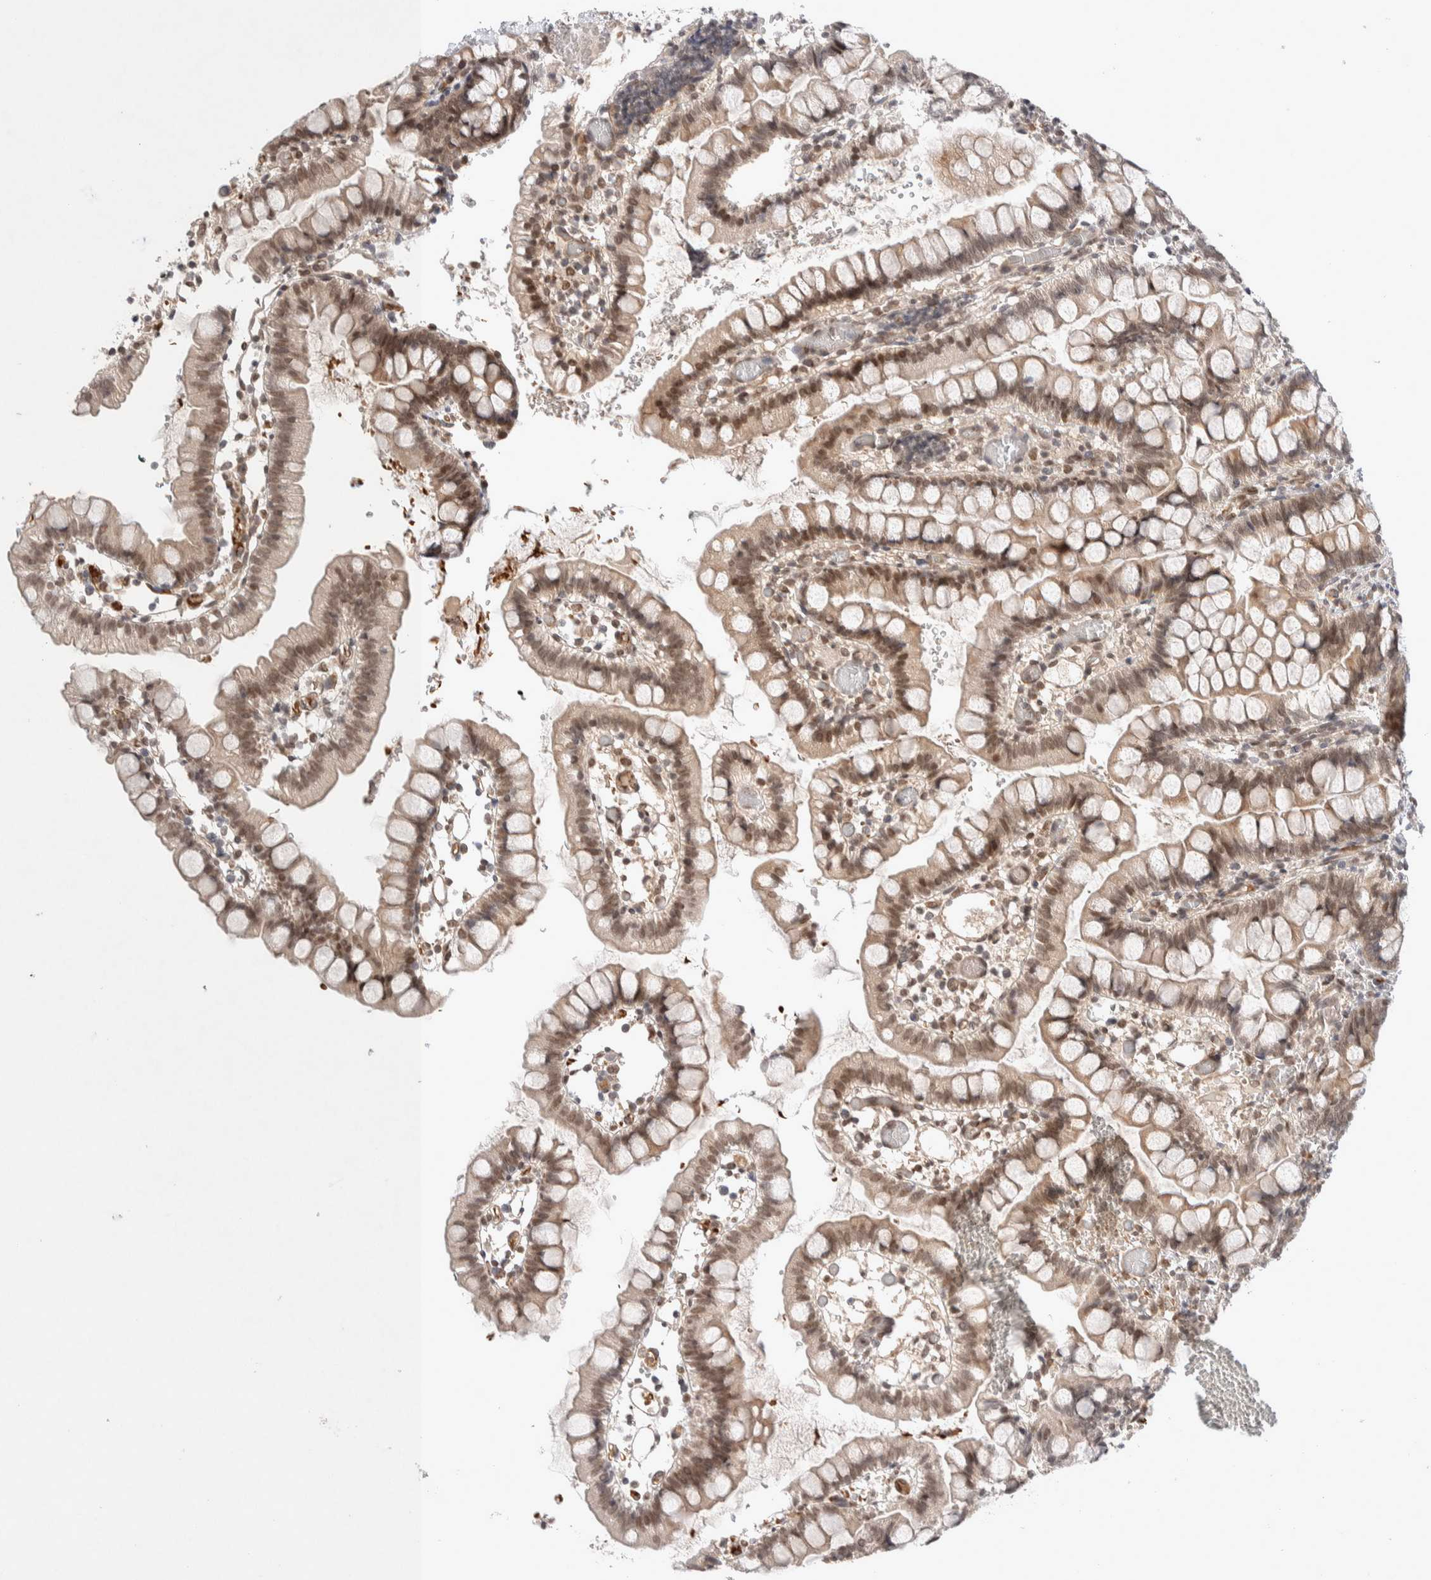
{"staining": {"intensity": "strong", "quantity": ">75%", "location": "cytoplasmic/membranous,nuclear"}, "tissue": "small intestine", "cell_type": "Glandular cells", "image_type": "normal", "snomed": [{"axis": "morphology", "description": "Normal tissue, NOS"}, {"axis": "morphology", "description": "Developmental malformation"}, {"axis": "topography", "description": "Small intestine"}], "caption": "The photomicrograph displays staining of normal small intestine, revealing strong cytoplasmic/membranous,nuclear protein expression (brown color) within glandular cells. (DAB (3,3'-diaminobenzidine) IHC, brown staining for protein, blue staining for nuclei).", "gene": "ZNF704", "patient": {"sex": "male"}}